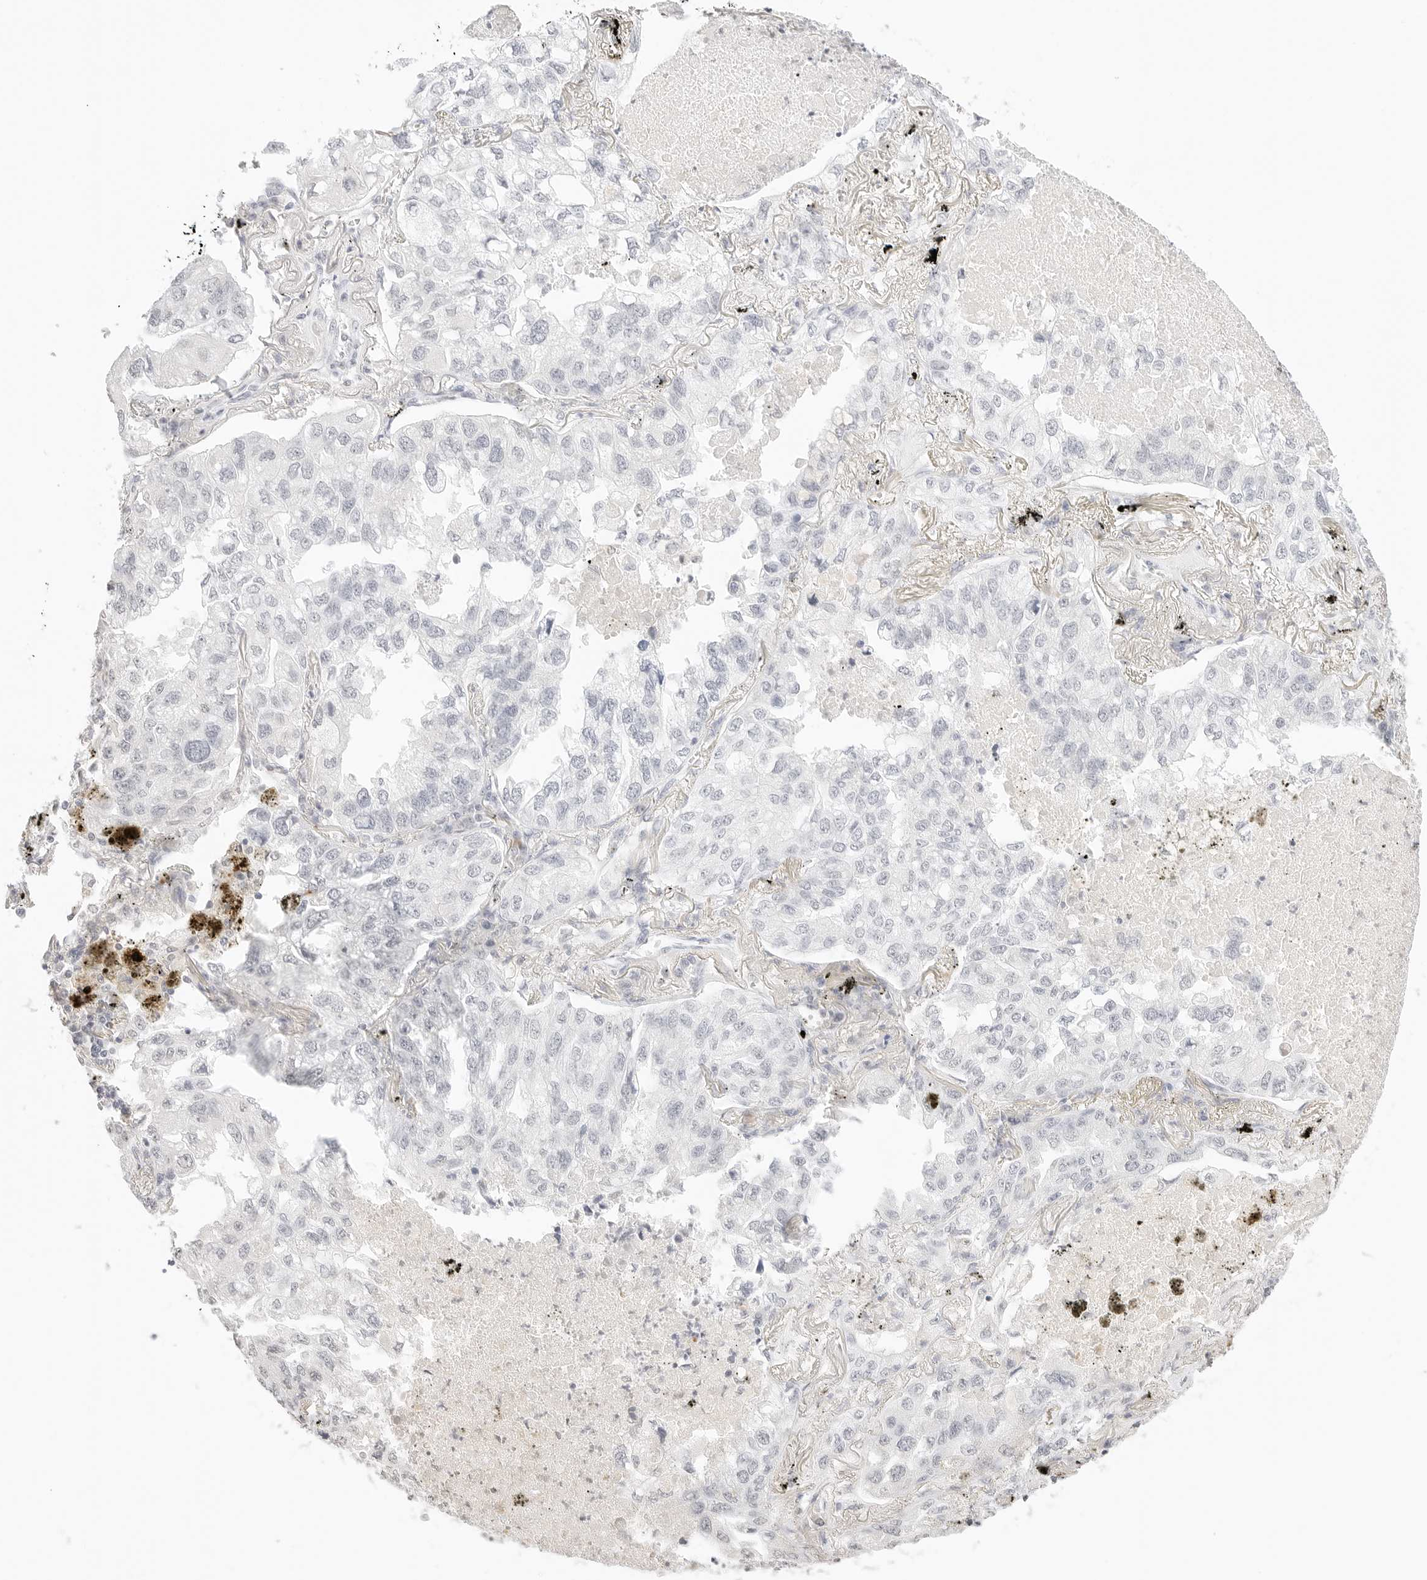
{"staining": {"intensity": "negative", "quantity": "none", "location": "none"}, "tissue": "lung cancer", "cell_type": "Tumor cells", "image_type": "cancer", "snomed": [{"axis": "morphology", "description": "Adenocarcinoma, NOS"}, {"axis": "topography", "description": "Lung"}], "caption": "IHC of adenocarcinoma (lung) reveals no positivity in tumor cells.", "gene": "XKR4", "patient": {"sex": "male", "age": 65}}